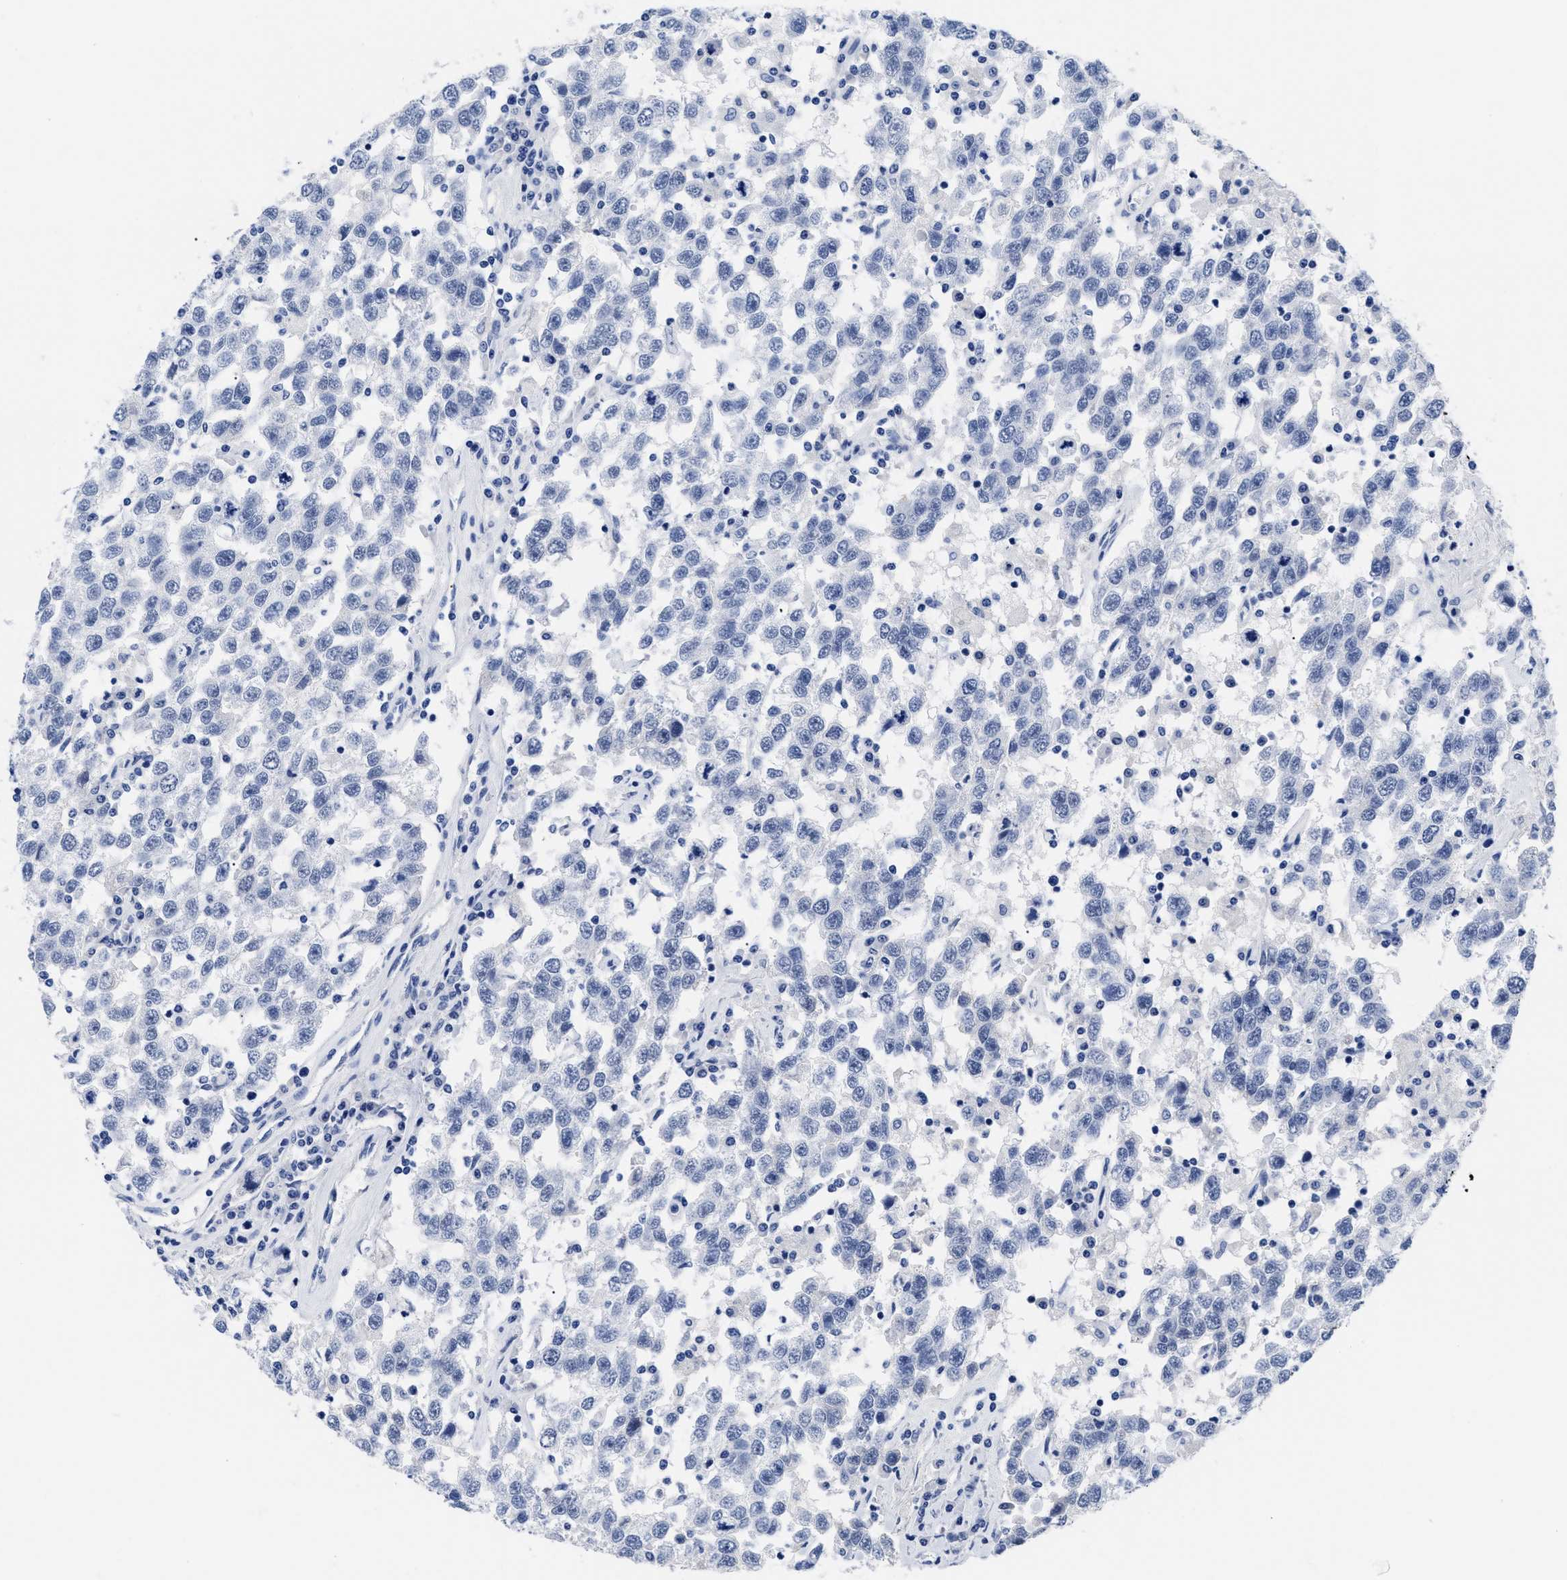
{"staining": {"intensity": "negative", "quantity": "none", "location": "none"}, "tissue": "testis cancer", "cell_type": "Tumor cells", "image_type": "cancer", "snomed": [{"axis": "morphology", "description": "Seminoma, NOS"}, {"axis": "topography", "description": "Testis"}], "caption": "An immunohistochemistry (IHC) photomicrograph of testis cancer (seminoma) is shown. There is no staining in tumor cells of testis cancer (seminoma).", "gene": "TREML1", "patient": {"sex": "male", "age": 41}}